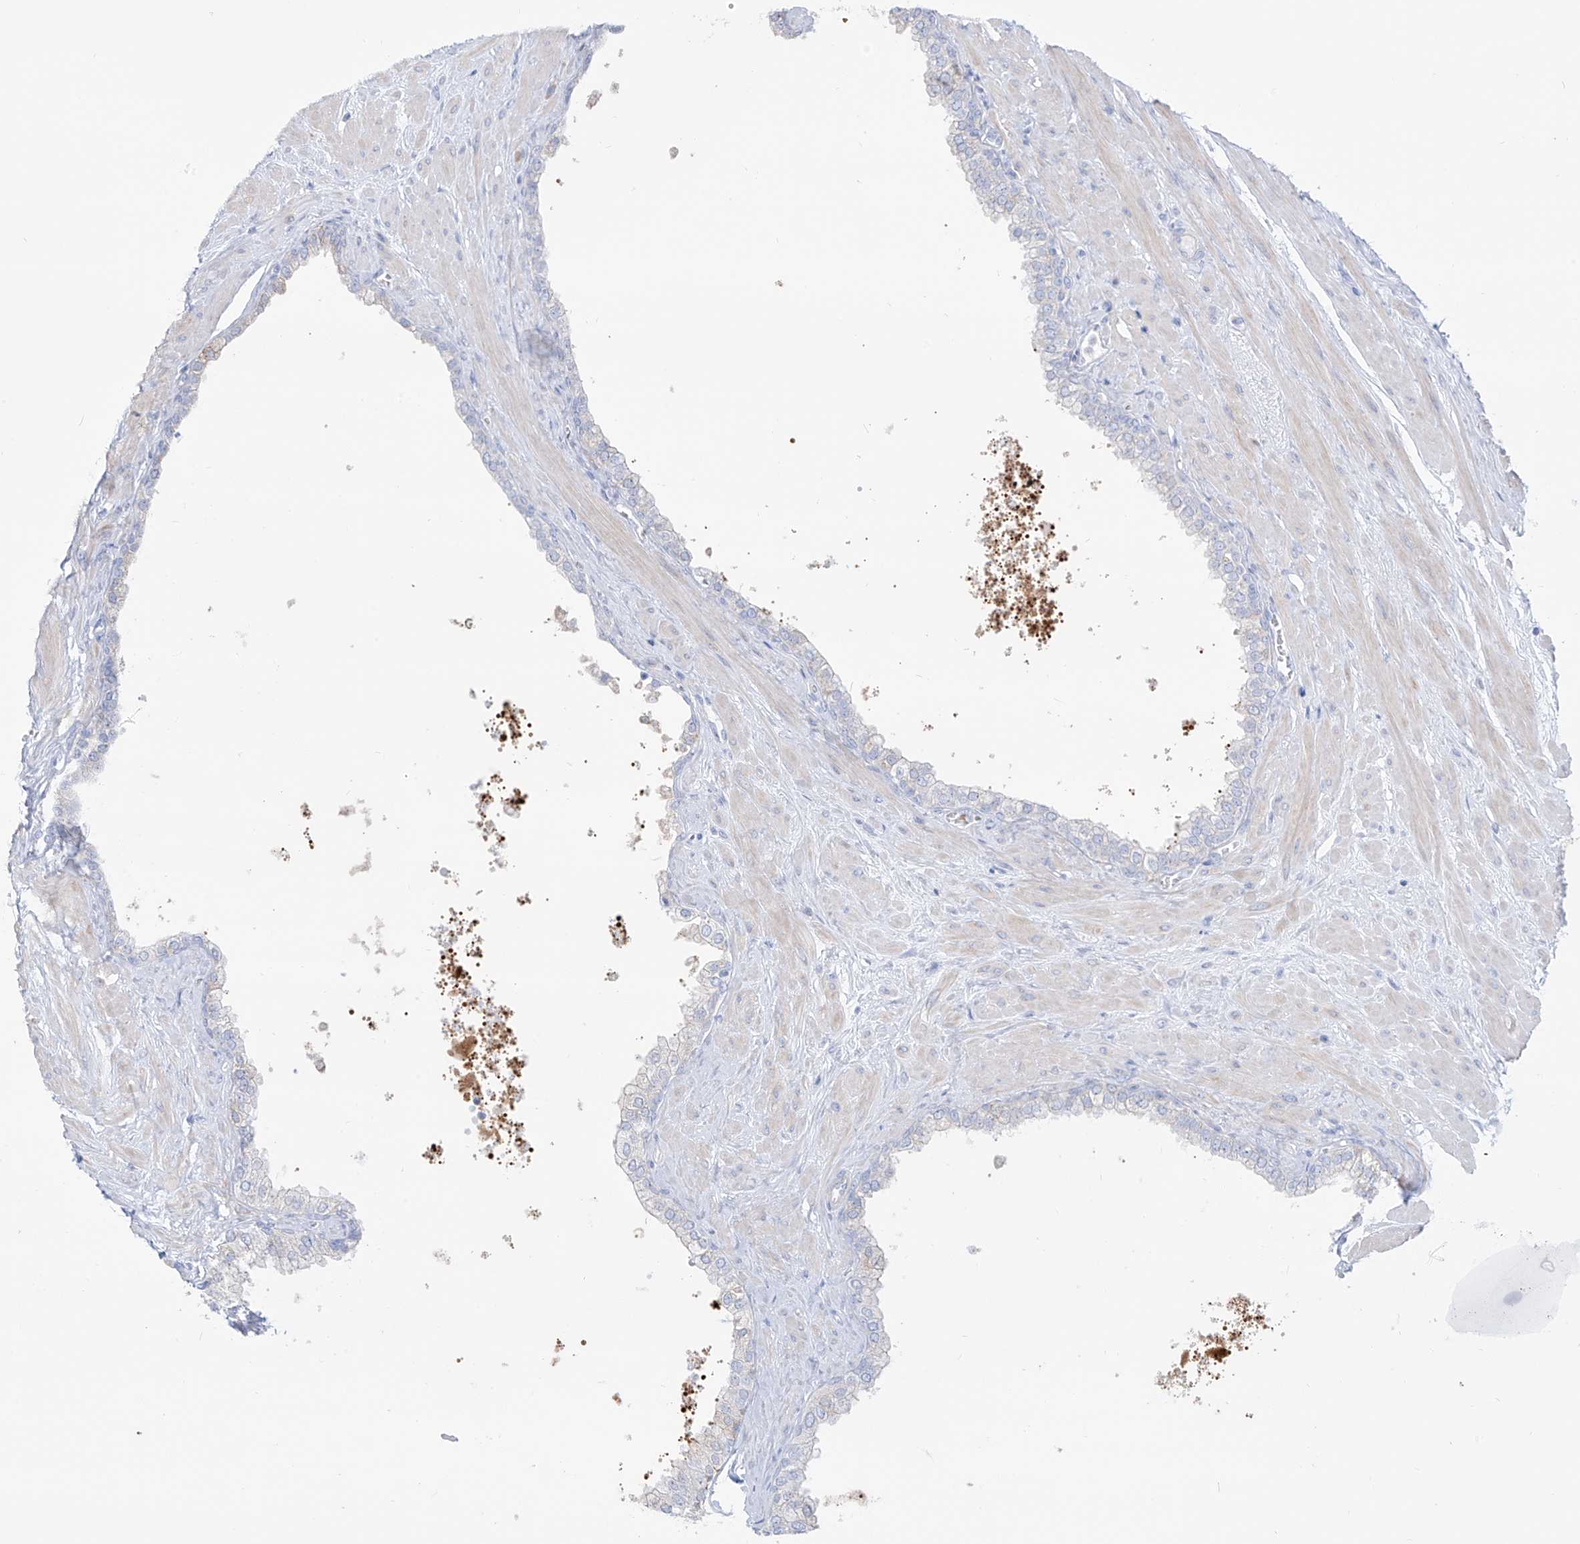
{"staining": {"intensity": "moderate", "quantity": "<25%", "location": "cytoplasmic/membranous"}, "tissue": "prostate", "cell_type": "Glandular cells", "image_type": "normal", "snomed": [{"axis": "morphology", "description": "Normal tissue, NOS"}, {"axis": "morphology", "description": "Urothelial carcinoma, Low grade"}, {"axis": "topography", "description": "Urinary bladder"}, {"axis": "topography", "description": "Prostate"}], "caption": "IHC micrograph of unremarkable prostate: prostate stained using immunohistochemistry displays low levels of moderate protein expression localized specifically in the cytoplasmic/membranous of glandular cells, appearing as a cytoplasmic/membranous brown color.", "gene": "SLC26A3", "patient": {"sex": "male", "age": 60}}